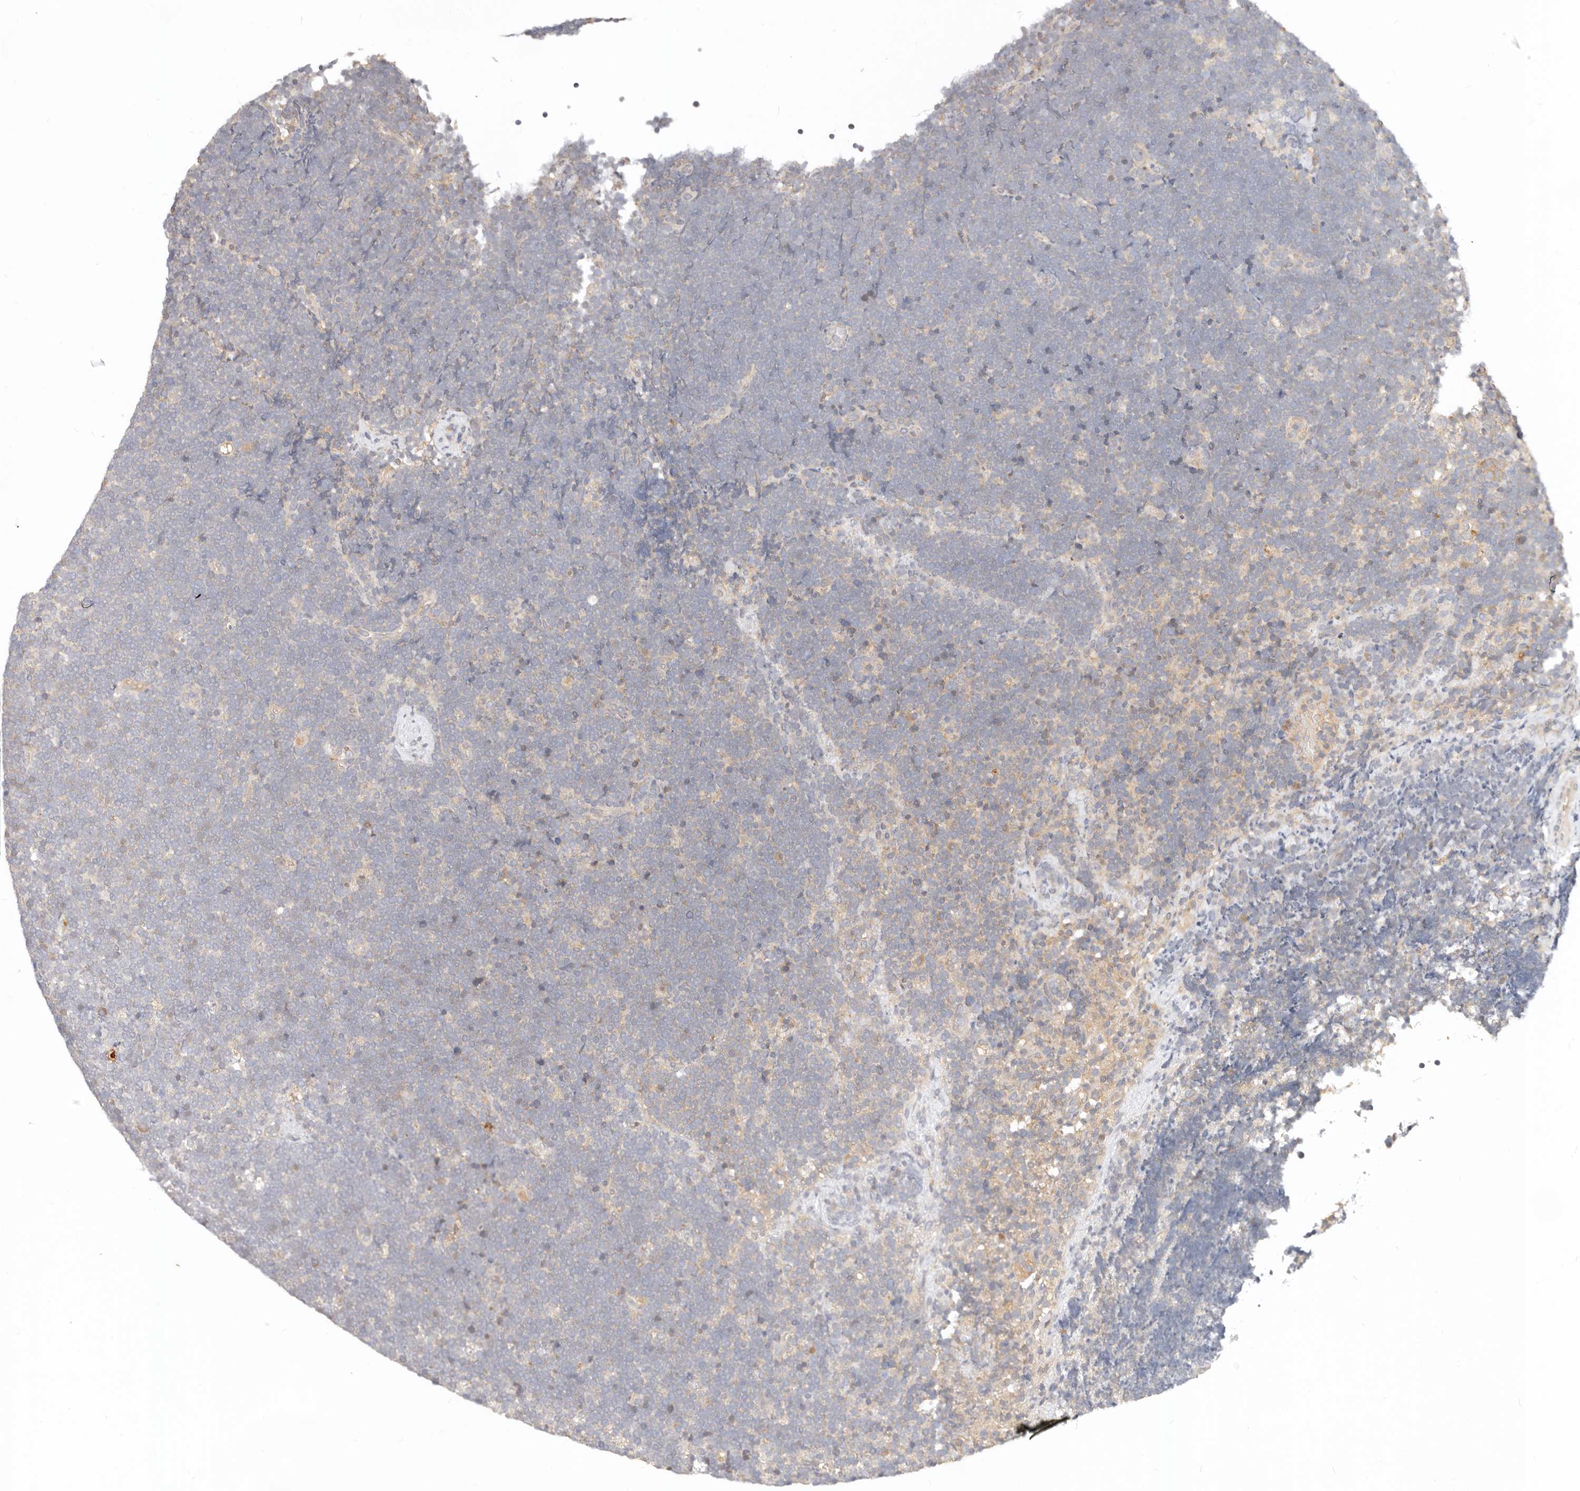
{"staining": {"intensity": "negative", "quantity": "none", "location": "none"}, "tissue": "lymphoma", "cell_type": "Tumor cells", "image_type": "cancer", "snomed": [{"axis": "morphology", "description": "Malignant lymphoma, non-Hodgkin's type, High grade"}, {"axis": "topography", "description": "Lymph node"}], "caption": "High power microscopy histopathology image of an IHC image of lymphoma, revealing no significant positivity in tumor cells.", "gene": "USP49", "patient": {"sex": "male", "age": 13}}